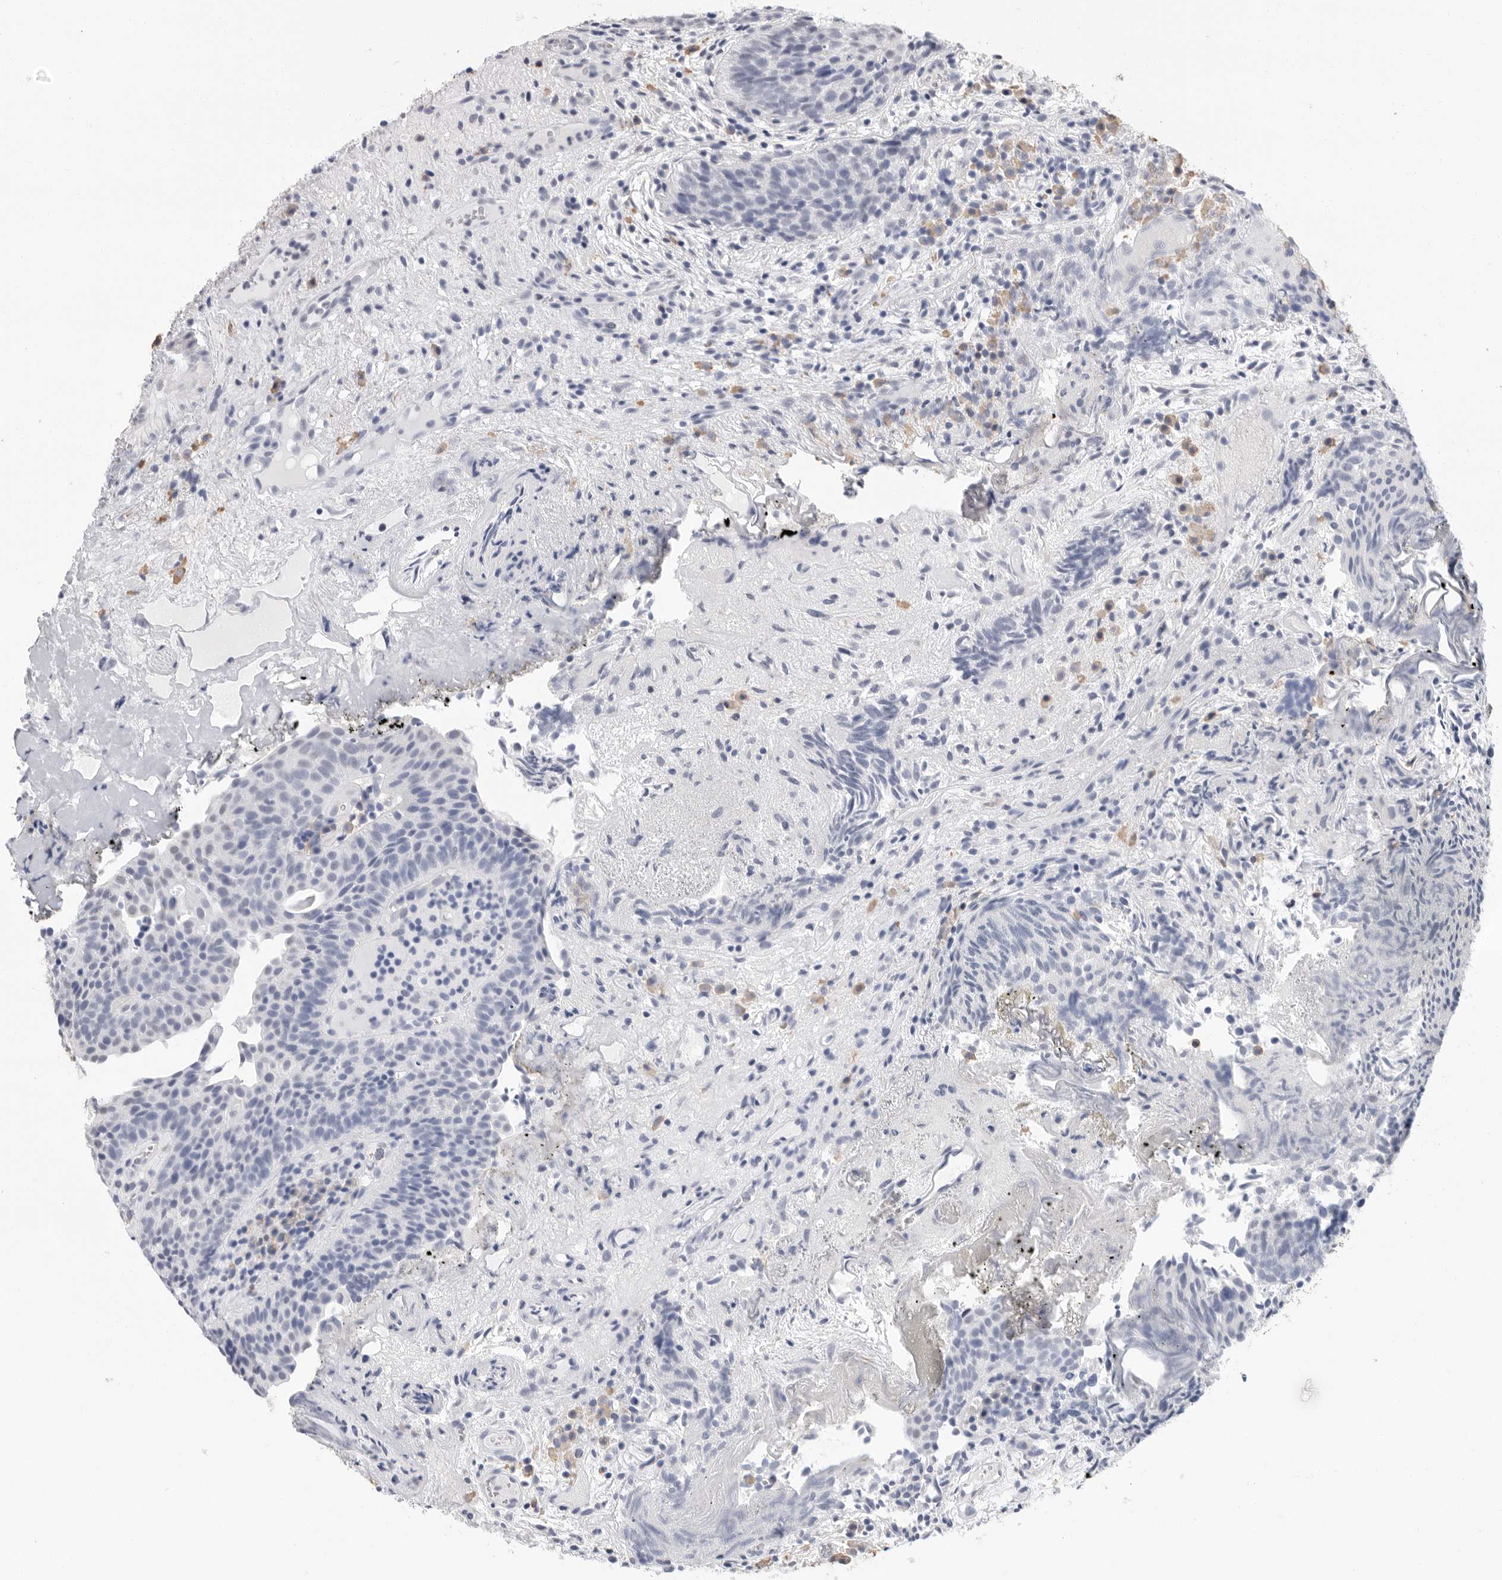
{"staining": {"intensity": "weak", "quantity": "<25%", "location": "nuclear"}, "tissue": "urothelial cancer", "cell_type": "Tumor cells", "image_type": "cancer", "snomed": [{"axis": "morphology", "description": "Urothelial carcinoma, Low grade"}, {"axis": "topography", "description": "Urinary bladder"}], "caption": "Immunohistochemistry of human low-grade urothelial carcinoma shows no staining in tumor cells.", "gene": "ARHGEF10", "patient": {"sex": "male", "age": 86}}